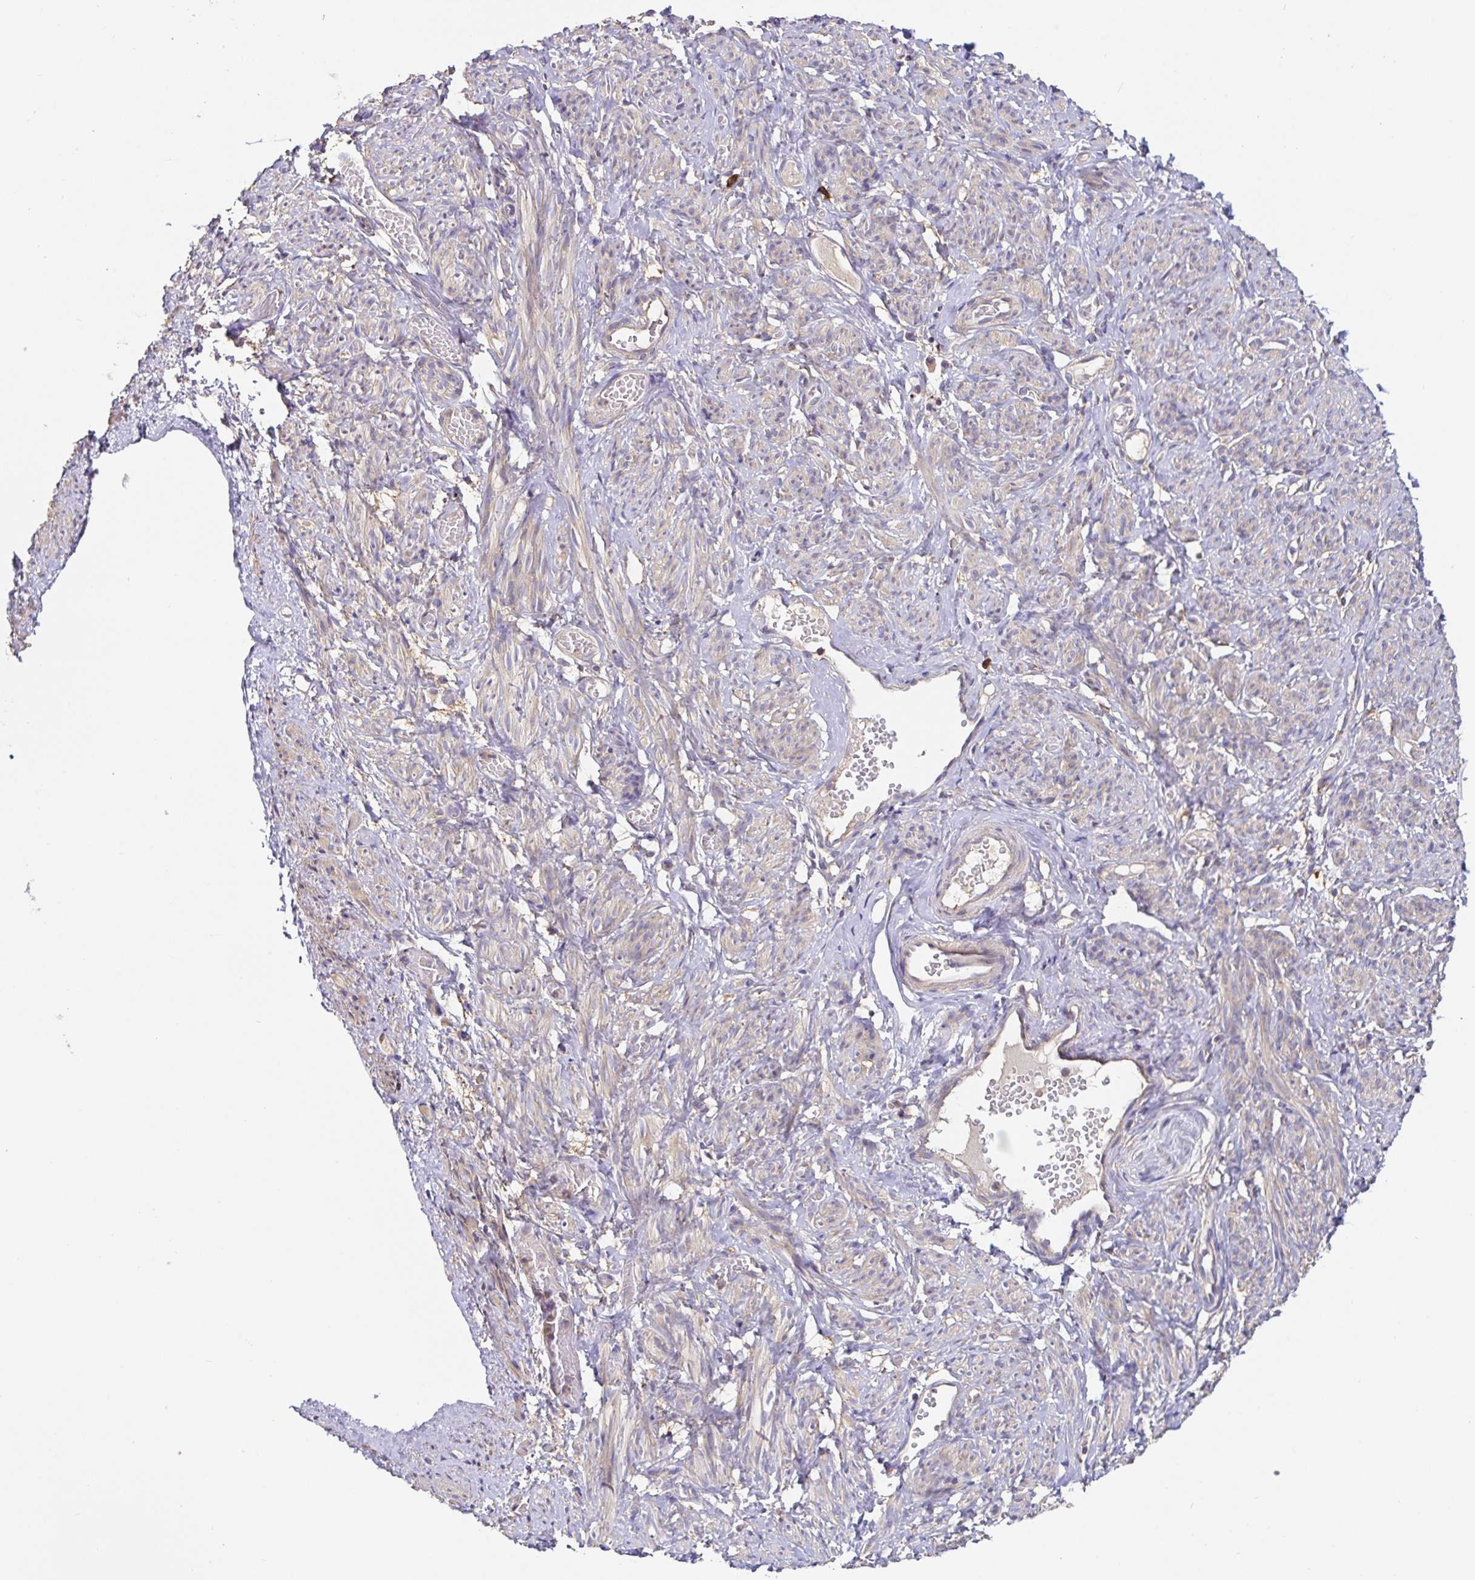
{"staining": {"intensity": "weak", "quantity": "25%-75%", "location": "cytoplasmic/membranous"}, "tissue": "smooth muscle", "cell_type": "Smooth muscle cells", "image_type": "normal", "snomed": [{"axis": "morphology", "description": "Normal tissue, NOS"}, {"axis": "topography", "description": "Smooth muscle"}], "caption": "Brown immunohistochemical staining in unremarkable smooth muscle exhibits weak cytoplasmic/membranous positivity in approximately 25%-75% of smooth muscle cells.", "gene": "HAGH", "patient": {"sex": "female", "age": 65}}